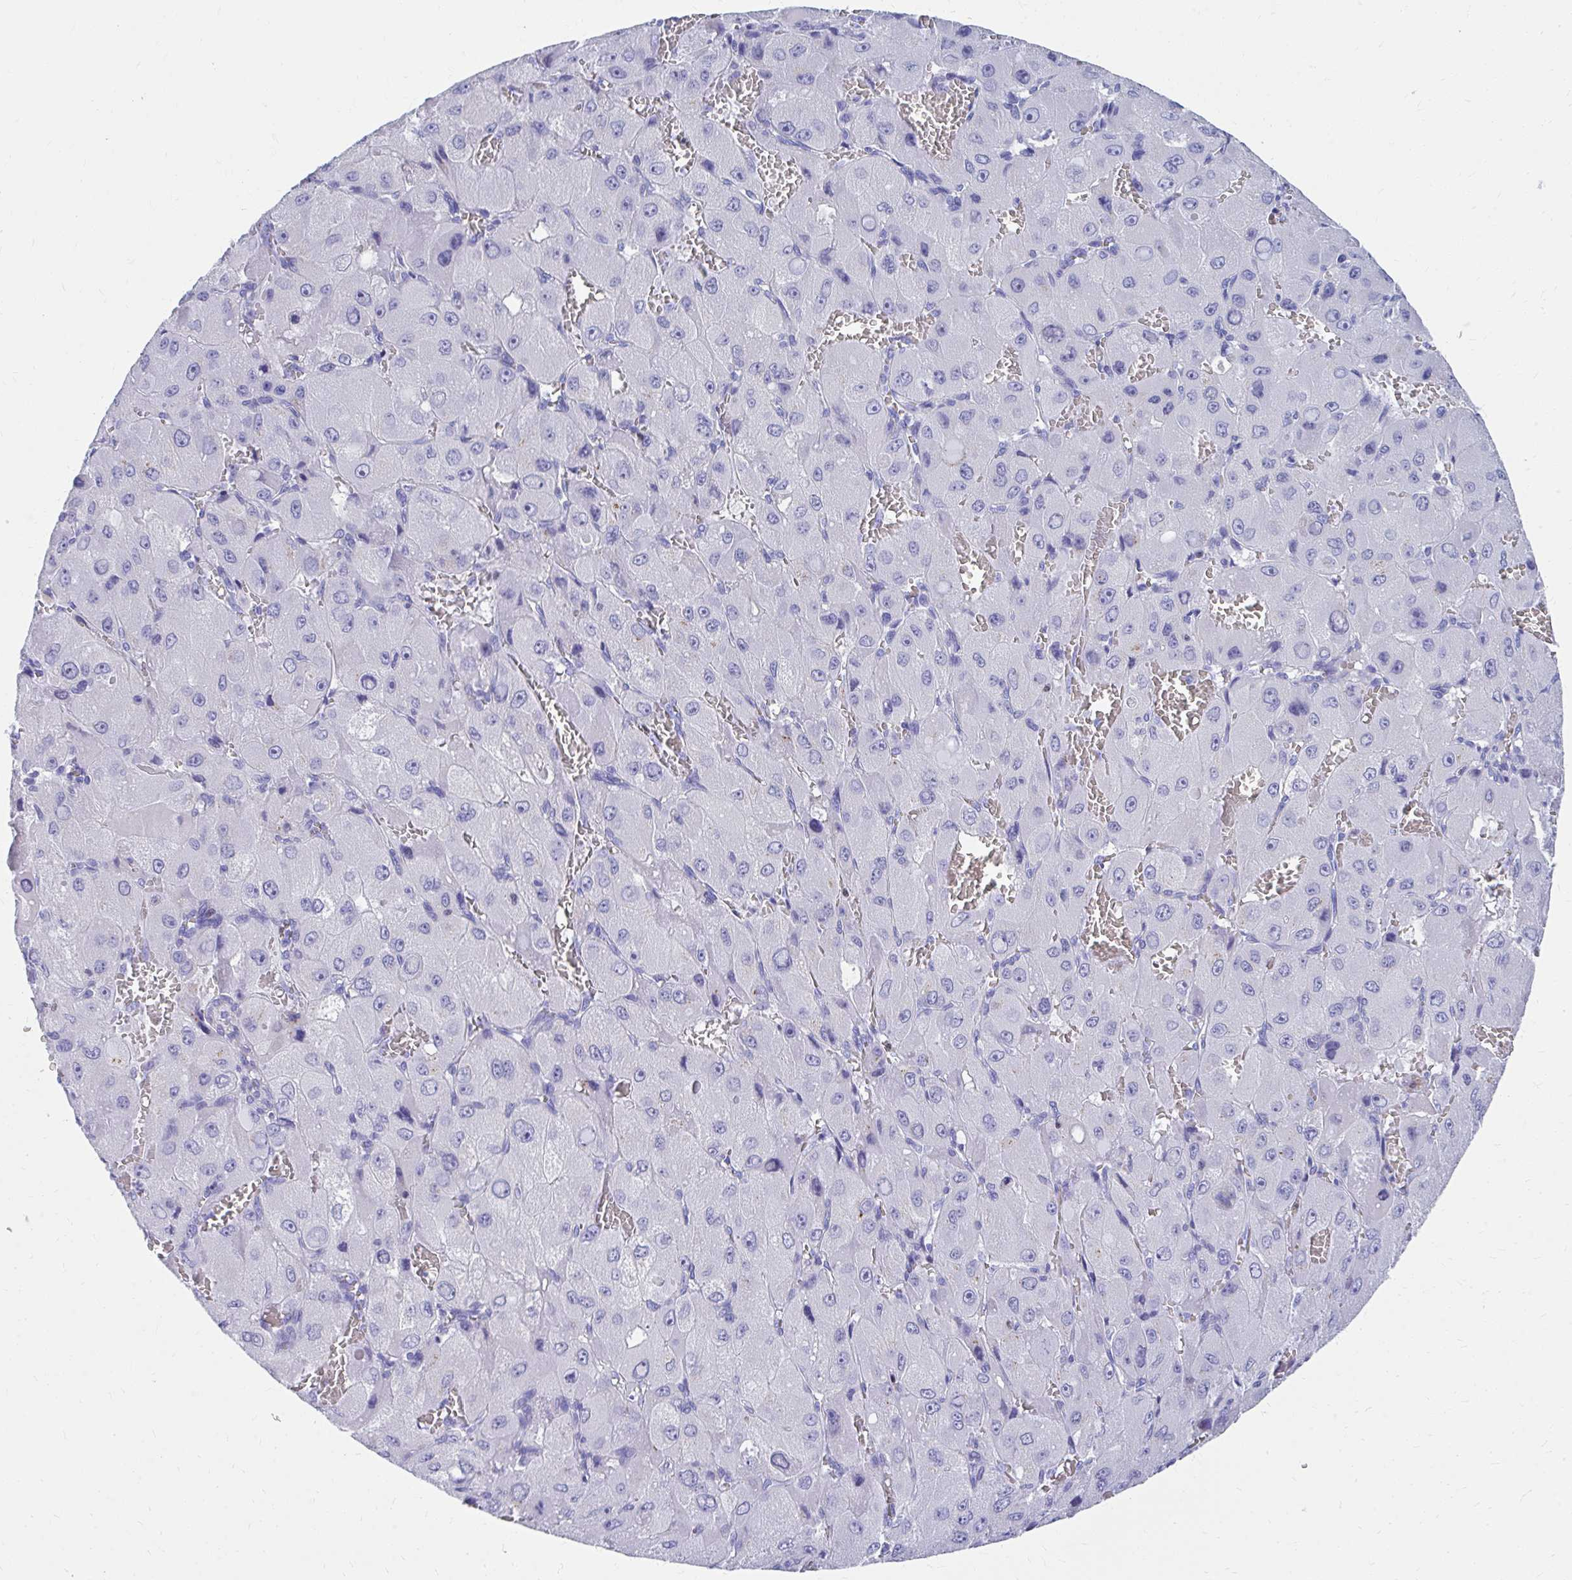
{"staining": {"intensity": "negative", "quantity": "none", "location": "none"}, "tissue": "liver cancer", "cell_type": "Tumor cells", "image_type": "cancer", "snomed": [{"axis": "morphology", "description": "Carcinoma, Hepatocellular, NOS"}, {"axis": "topography", "description": "Liver"}], "caption": "This photomicrograph is of liver hepatocellular carcinoma stained with IHC to label a protein in brown with the nuclei are counter-stained blue. There is no staining in tumor cells.", "gene": "RUNX3", "patient": {"sex": "male", "age": 27}}